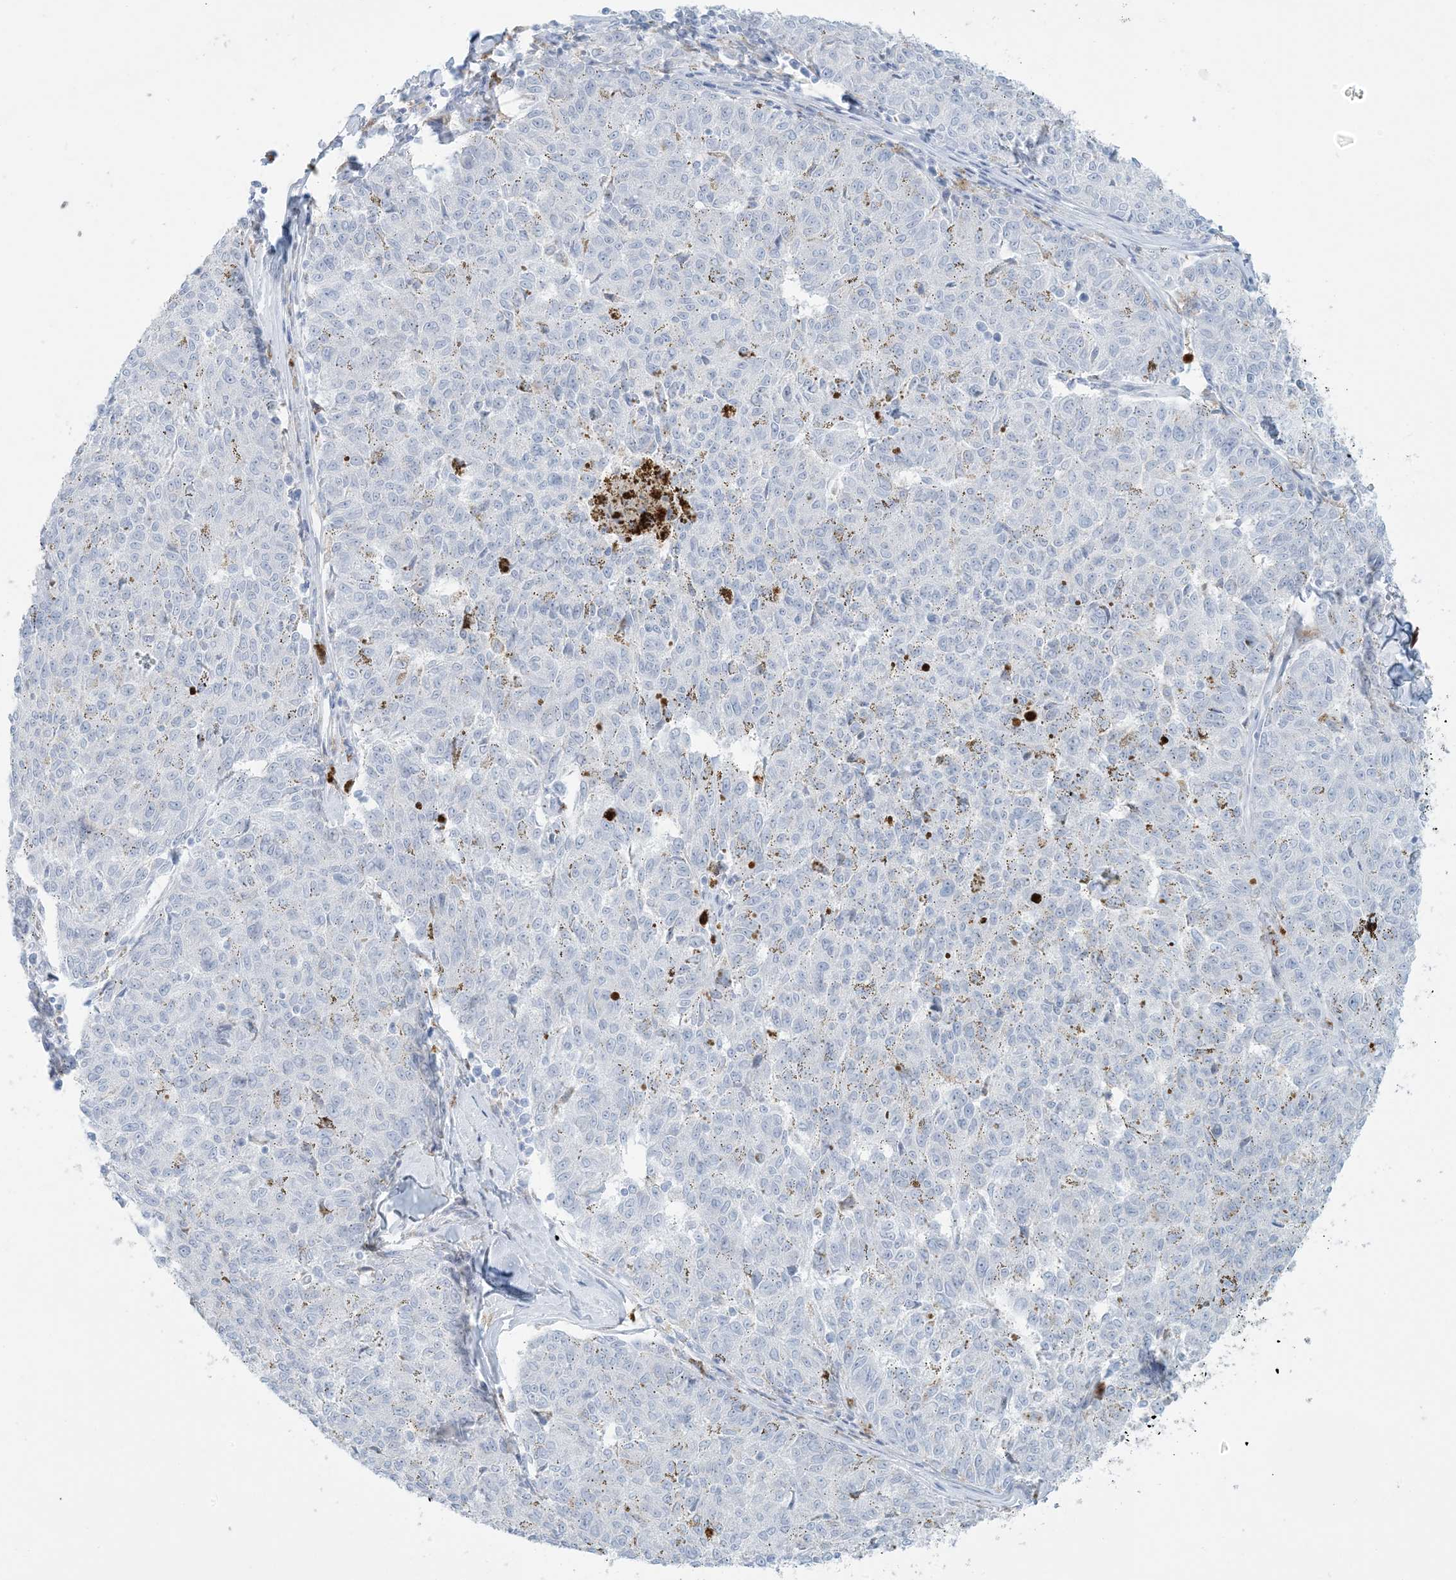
{"staining": {"intensity": "negative", "quantity": "none", "location": "none"}, "tissue": "melanoma", "cell_type": "Tumor cells", "image_type": "cancer", "snomed": [{"axis": "morphology", "description": "Malignant melanoma, NOS"}, {"axis": "topography", "description": "Skin"}], "caption": "Melanoma was stained to show a protein in brown. There is no significant positivity in tumor cells. (DAB (3,3'-diaminobenzidine) IHC with hematoxylin counter stain).", "gene": "ZDHHC4", "patient": {"sex": "female", "age": 72}}